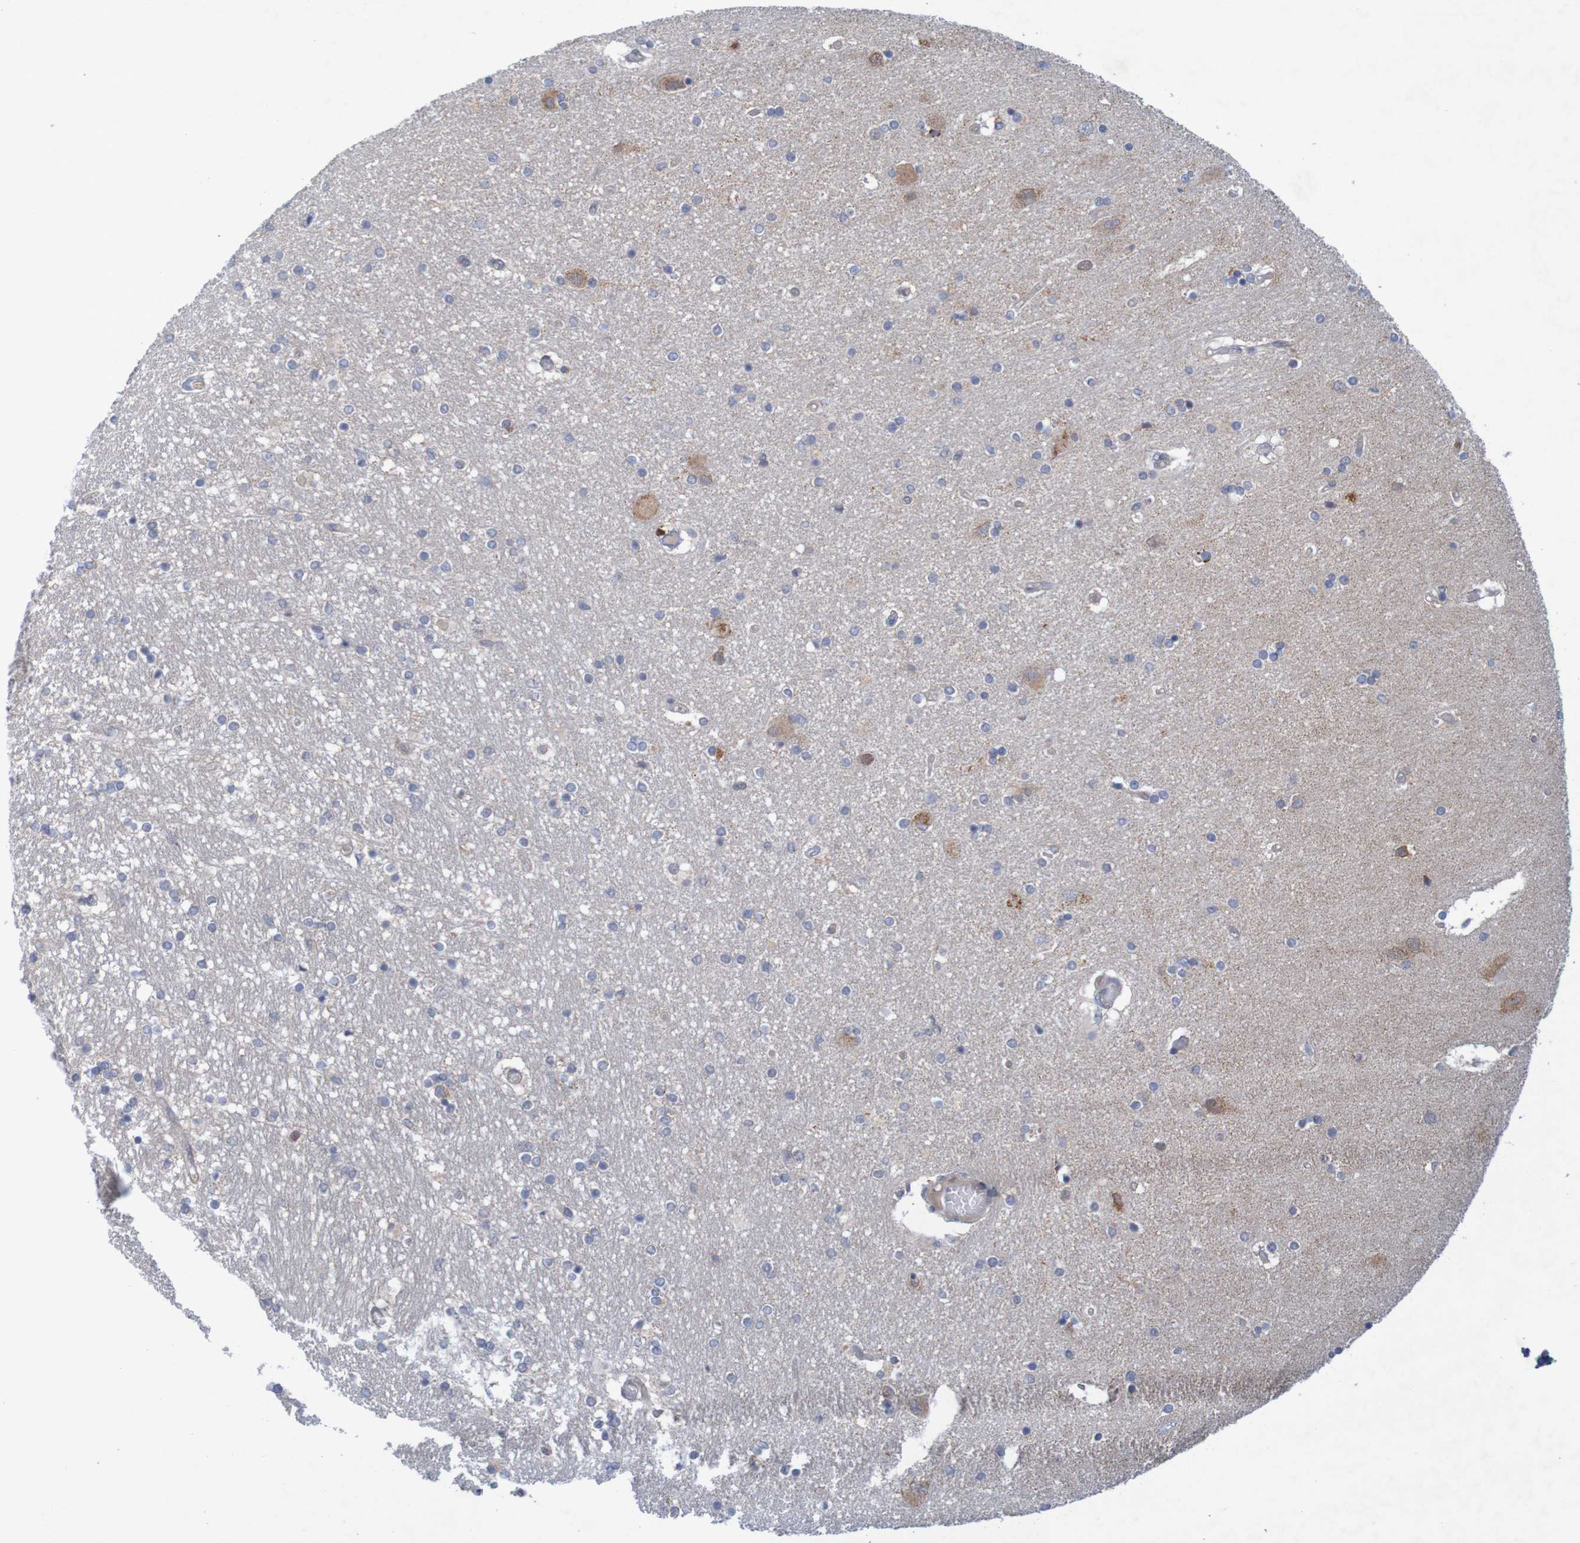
{"staining": {"intensity": "negative", "quantity": "none", "location": "none"}, "tissue": "hippocampus", "cell_type": "Glial cells", "image_type": "normal", "snomed": [{"axis": "morphology", "description": "Normal tissue, NOS"}, {"axis": "topography", "description": "Hippocampus"}], "caption": "This micrograph is of unremarkable hippocampus stained with IHC to label a protein in brown with the nuclei are counter-stained blue. There is no staining in glial cells.", "gene": "NAV2", "patient": {"sex": "female", "age": 54}}